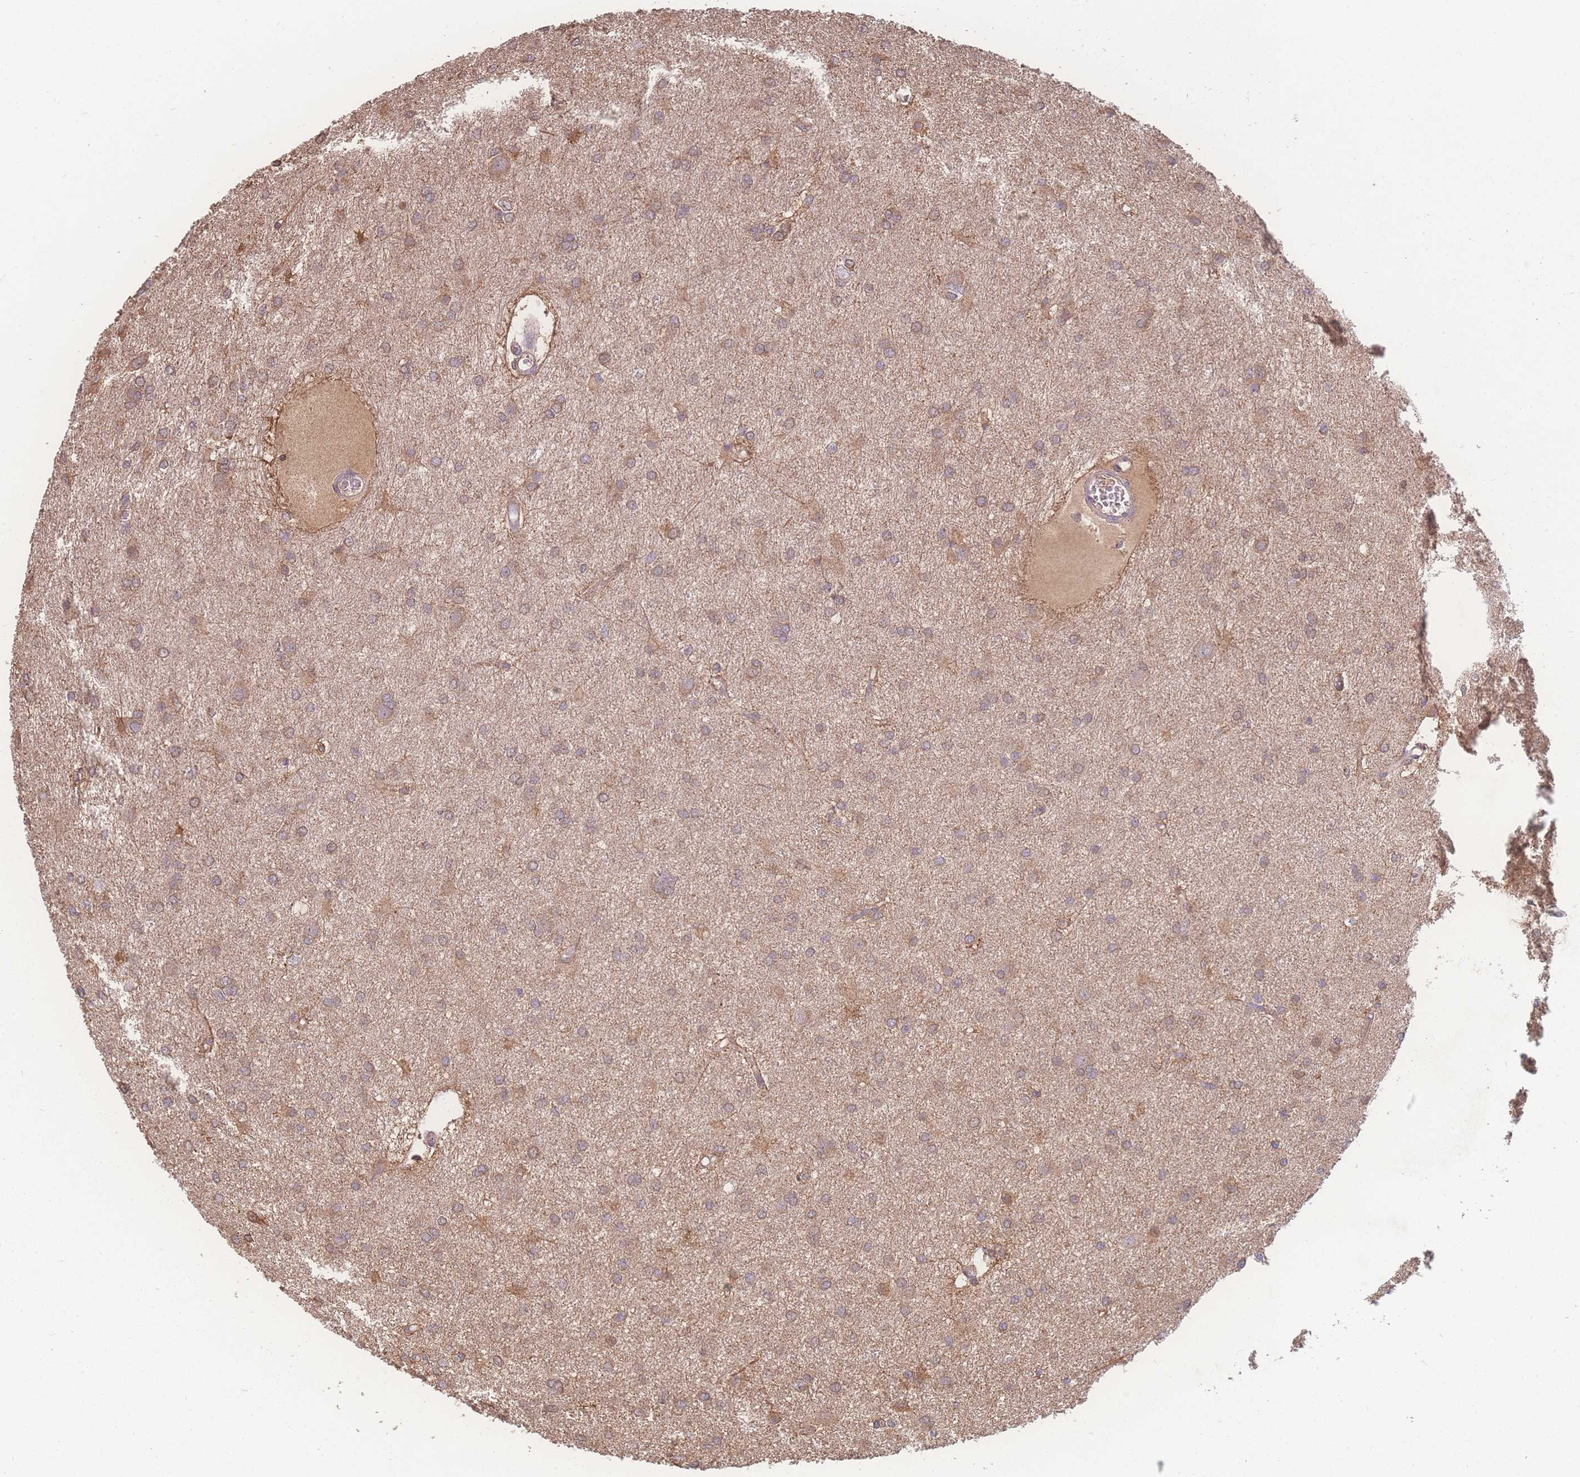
{"staining": {"intensity": "moderate", "quantity": "<25%", "location": "cytoplasmic/membranous"}, "tissue": "glioma", "cell_type": "Tumor cells", "image_type": "cancer", "snomed": [{"axis": "morphology", "description": "Glioma, malignant, High grade"}, {"axis": "topography", "description": "Brain"}], "caption": "Malignant glioma (high-grade) tissue displays moderate cytoplasmic/membranous positivity in about <25% of tumor cells, visualized by immunohistochemistry. (Brightfield microscopy of DAB IHC at high magnification).", "gene": "GIPR", "patient": {"sex": "female", "age": 50}}